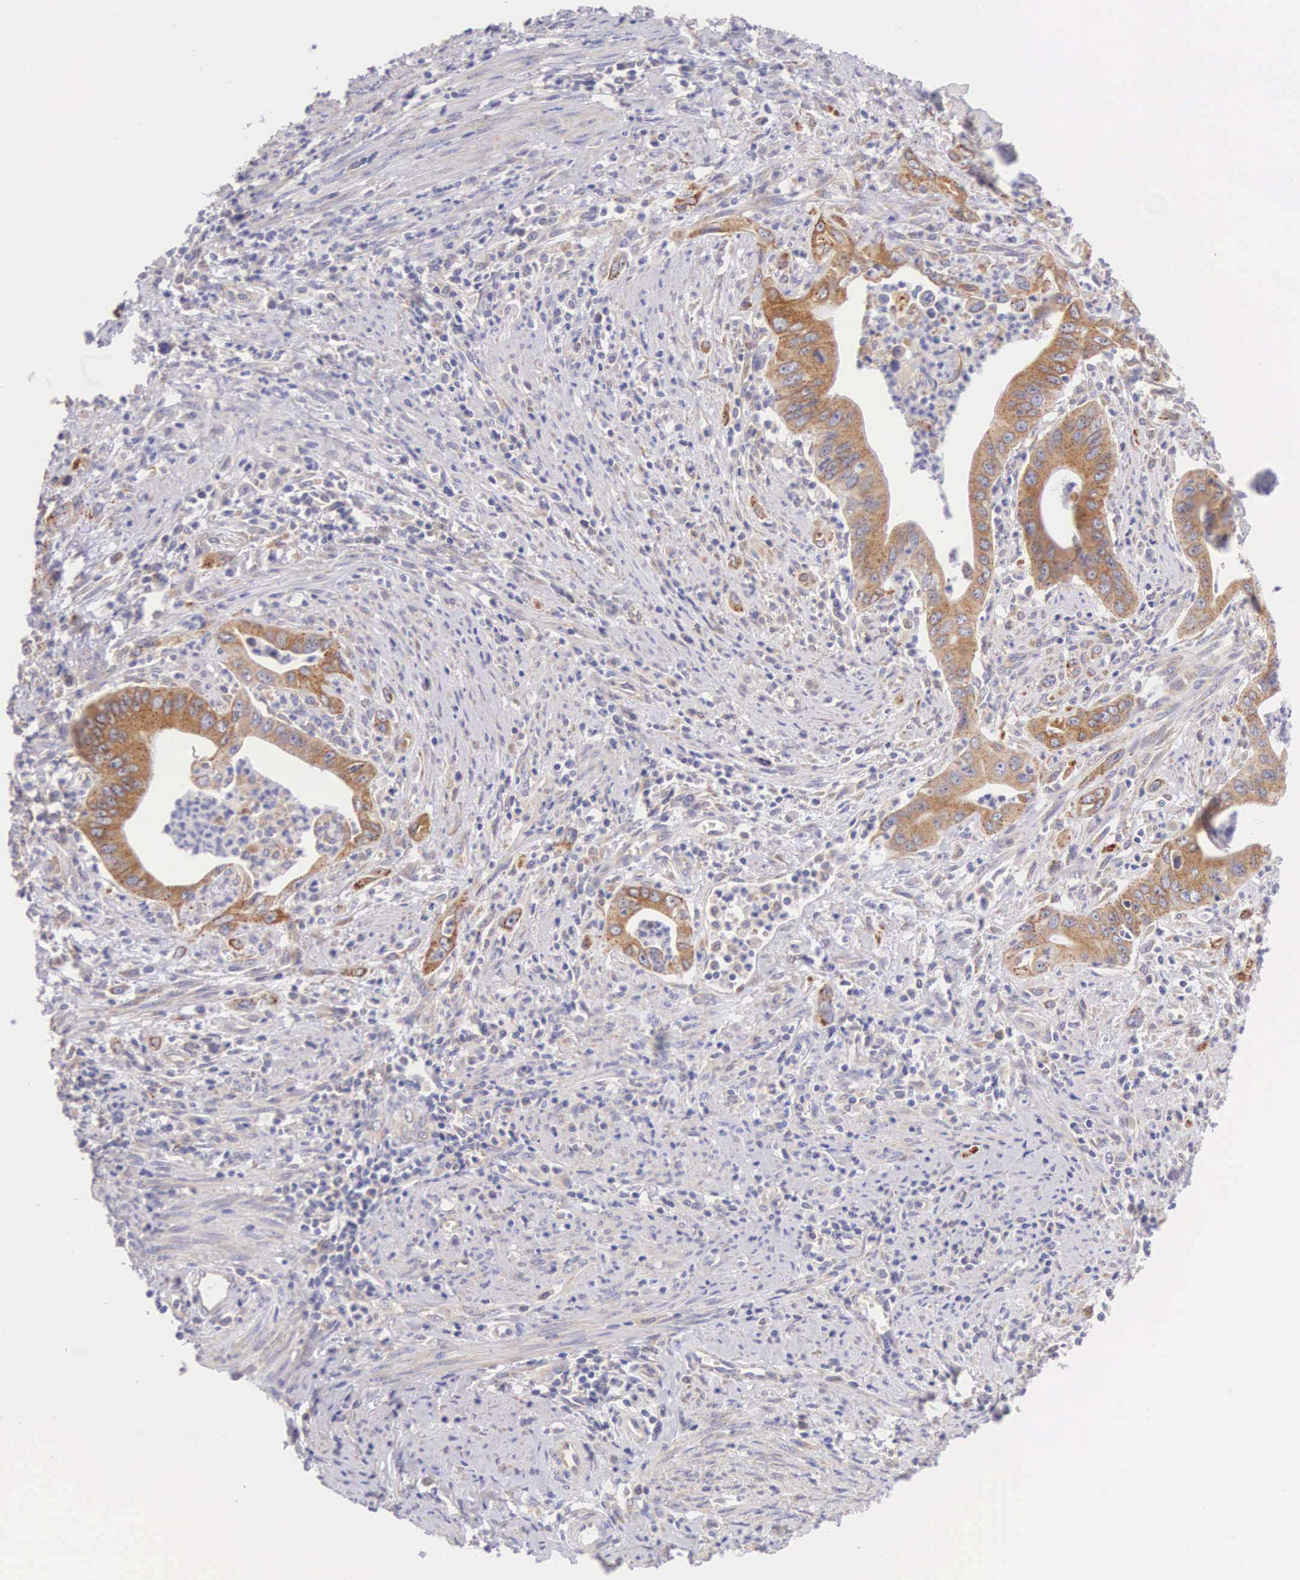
{"staining": {"intensity": "moderate", "quantity": ">75%", "location": "cytoplasmic/membranous"}, "tissue": "cervical cancer", "cell_type": "Tumor cells", "image_type": "cancer", "snomed": [{"axis": "morphology", "description": "Normal tissue, NOS"}, {"axis": "morphology", "description": "Adenocarcinoma, NOS"}, {"axis": "topography", "description": "Cervix"}], "caption": "Immunohistochemistry (IHC) photomicrograph of adenocarcinoma (cervical) stained for a protein (brown), which displays medium levels of moderate cytoplasmic/membranous positivity in approximately >75% of tumor cells.", "gene": "NSDHL", "patient": {"sex": "female", "age": 34}}